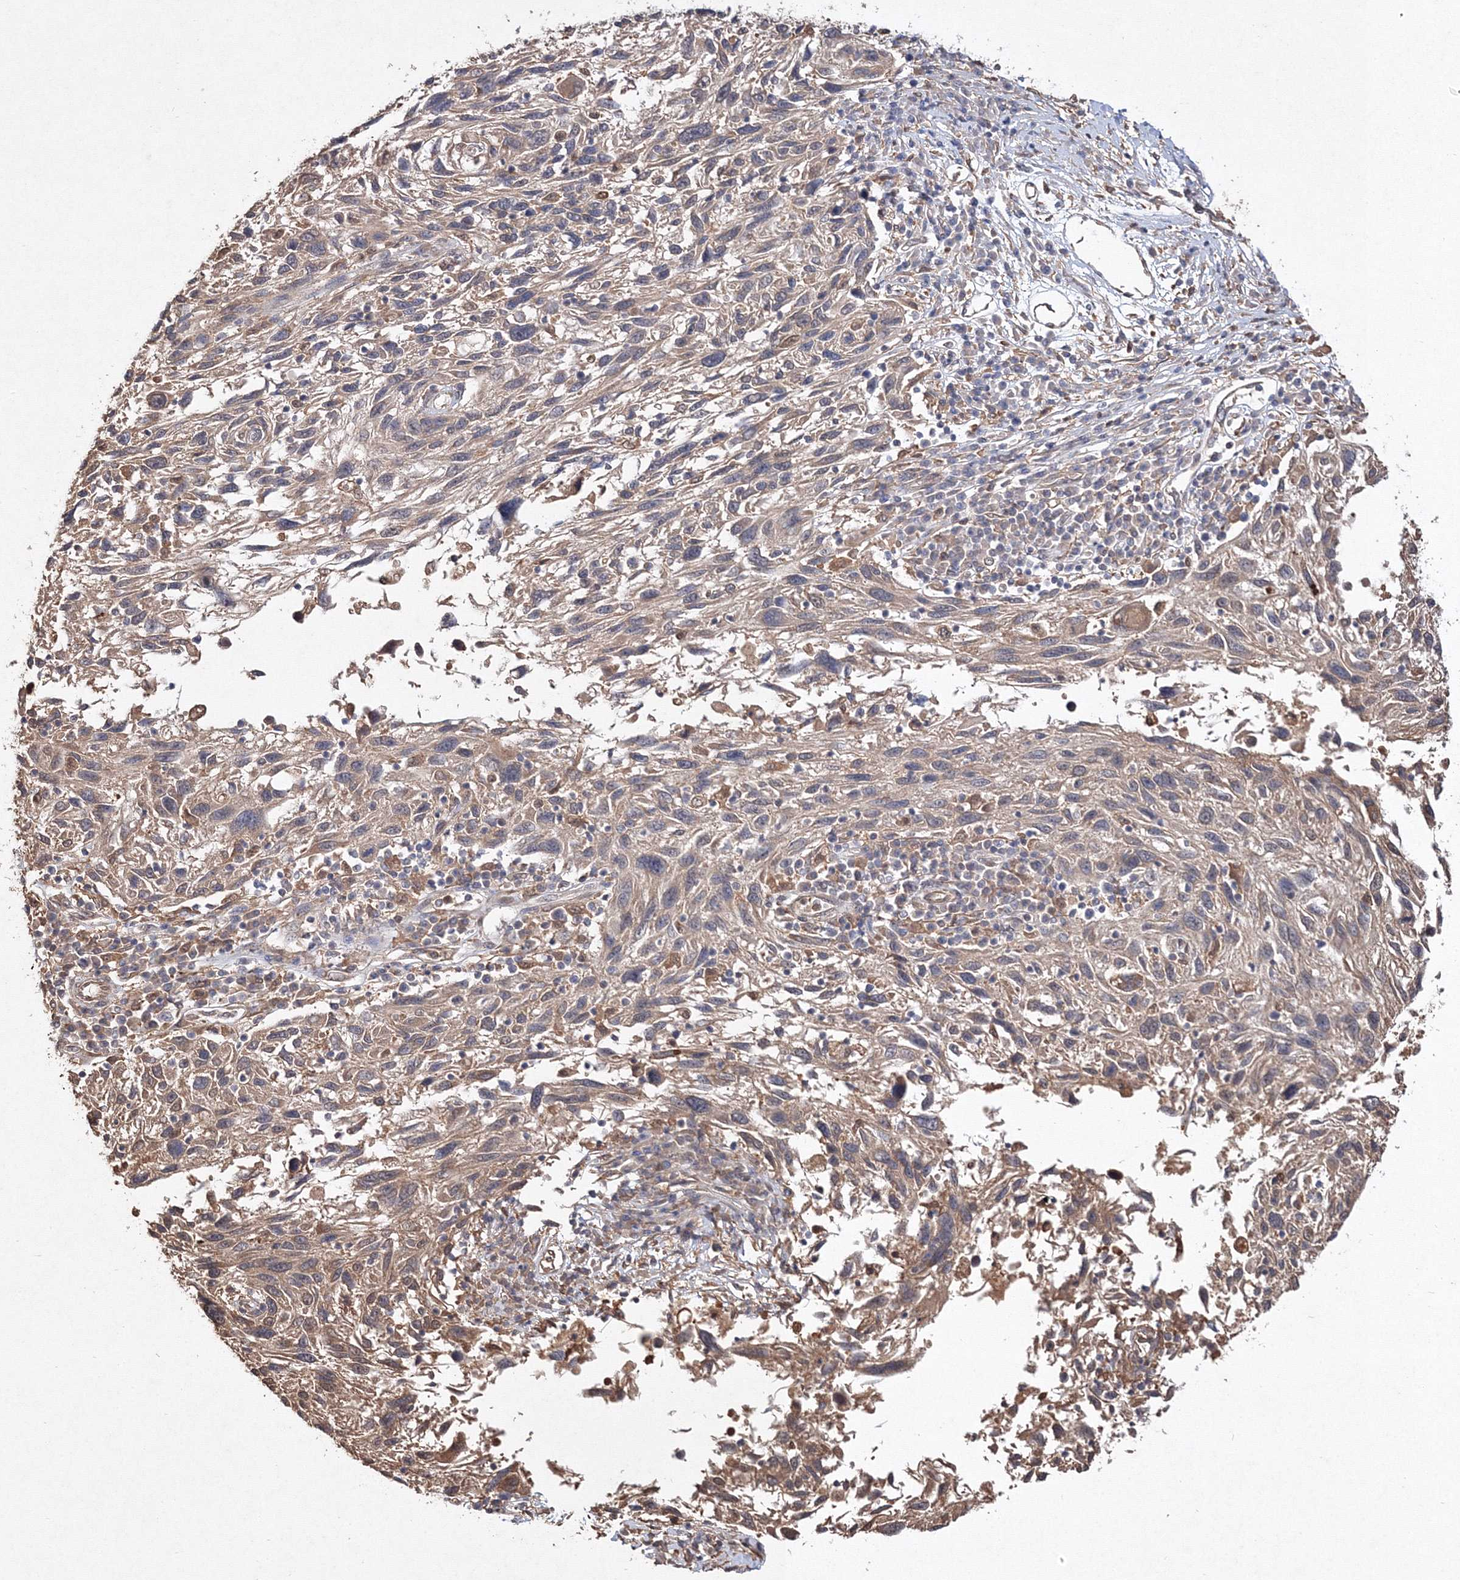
{"staining": {"intensity": "weak", "quantity": "25%-75%", "location": "cytoplasmic/membranous"}, "tissue": "melanoma", "cell_type": "Tumor cells", "image_type": "cancer", "snomed": [{"axis": "morphology", "description": "Malignant melanoma, NOS"}, {"axis": "topography", "description": "Skin"}], "caption": "Immunohistochemical staining of human malignant melanoma exhibits low levels of weak cytoplasmic/membranous expression in about 25%-75% of tumor cells. The staining was performed using DAB (3,3'-diaminobenzidine) to visualize the protein expression in brown, while the nuclei were stained in blue with hematoxylin (Magnification: 20x).", "gene": "S100A11", "patient": {"sex": "male", "age": 53}}